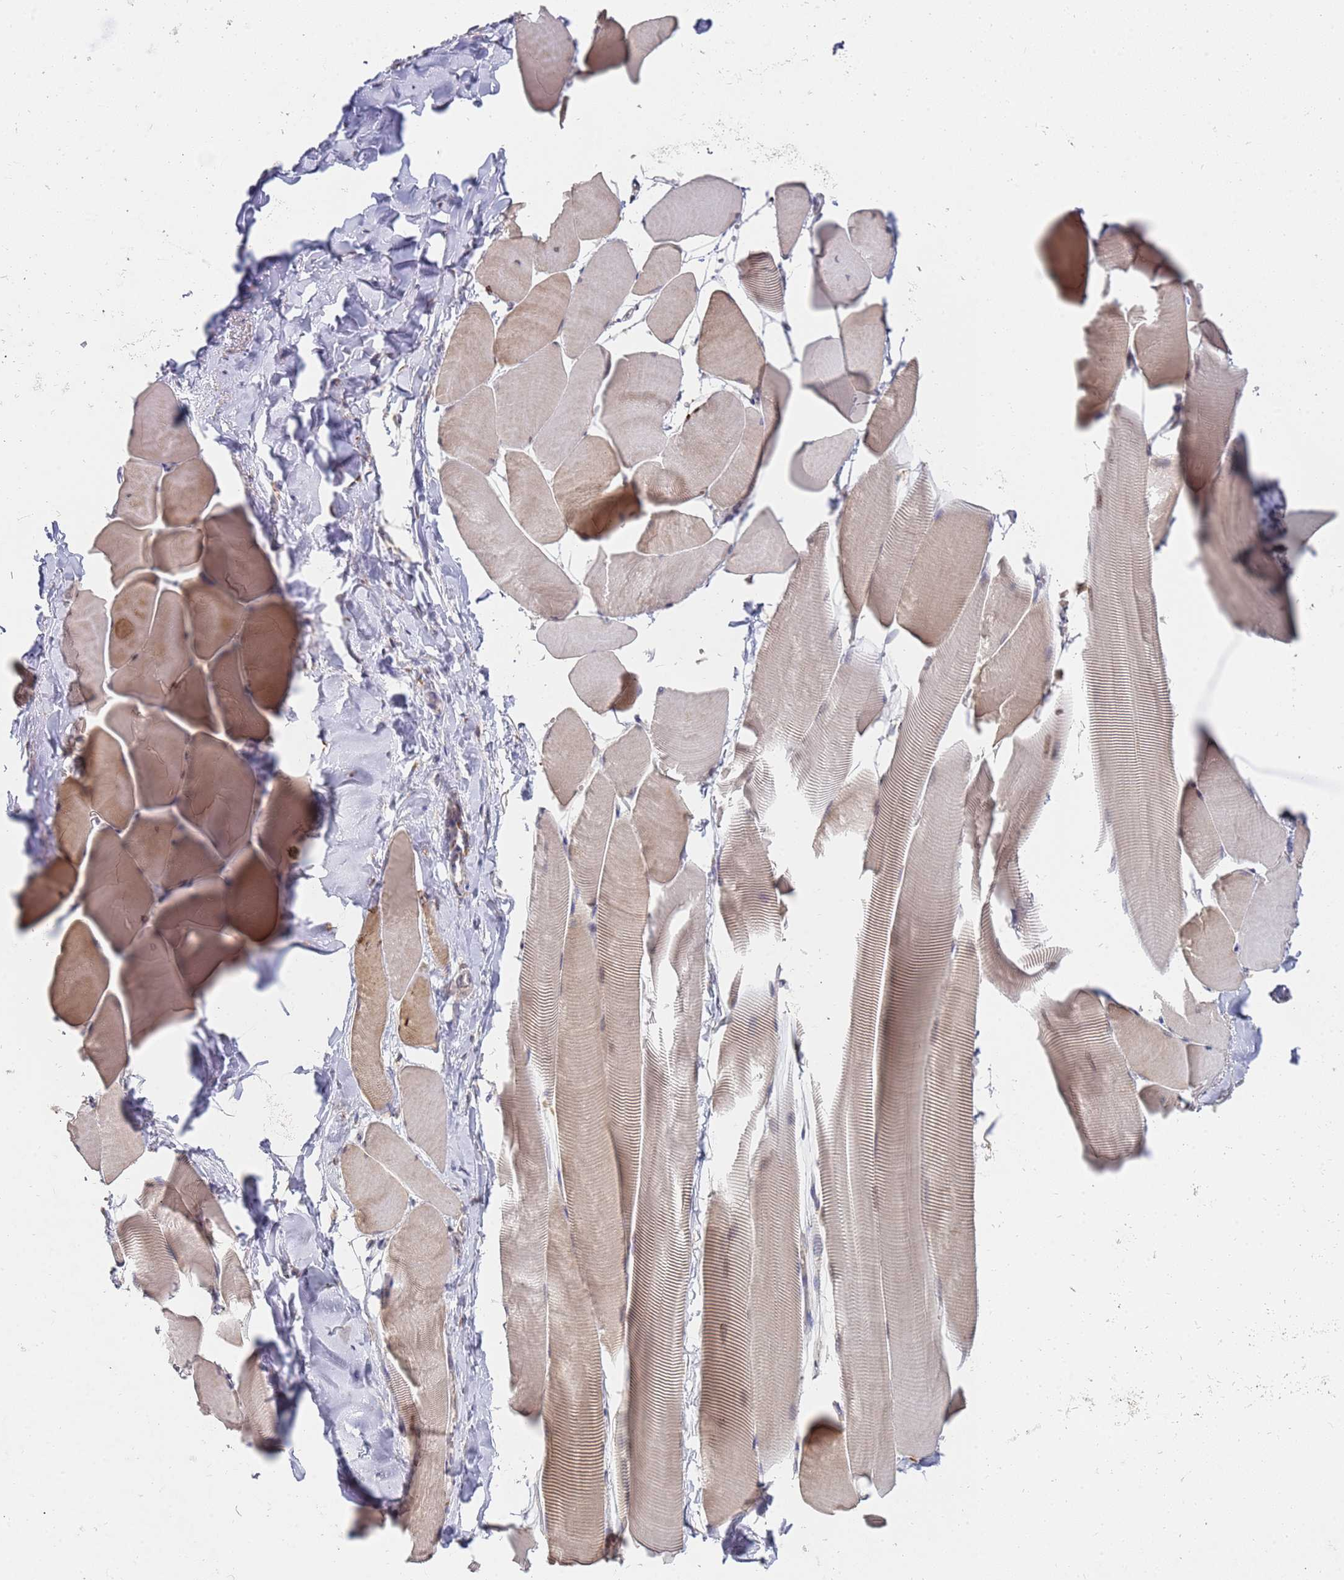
{"staining": {"intensity": "weak", "quantity": "25%-75%", "location": "cytoplasmic/membranous"}, "tissue": "skeletal muscle", "cell_type": "Myocytes", "image_type": "normal", "snomed": [{"axis": "morphology", "description": "Normal tissue, NOS"}, {"axis": "topography", "description": "Skeletal muscle"}], "caption": "A high-resolution photomicrograph shows IHC staining of unremarkable skeletal muscle, which reveals weak cytoplasmic/membranous positivity in approximately 25%-75% of myocytes. (DAB = brown stain, brightfield microscopy at high magnification).", "gene": "VRK2", "patient": {"sex": "male", "age": 25}}